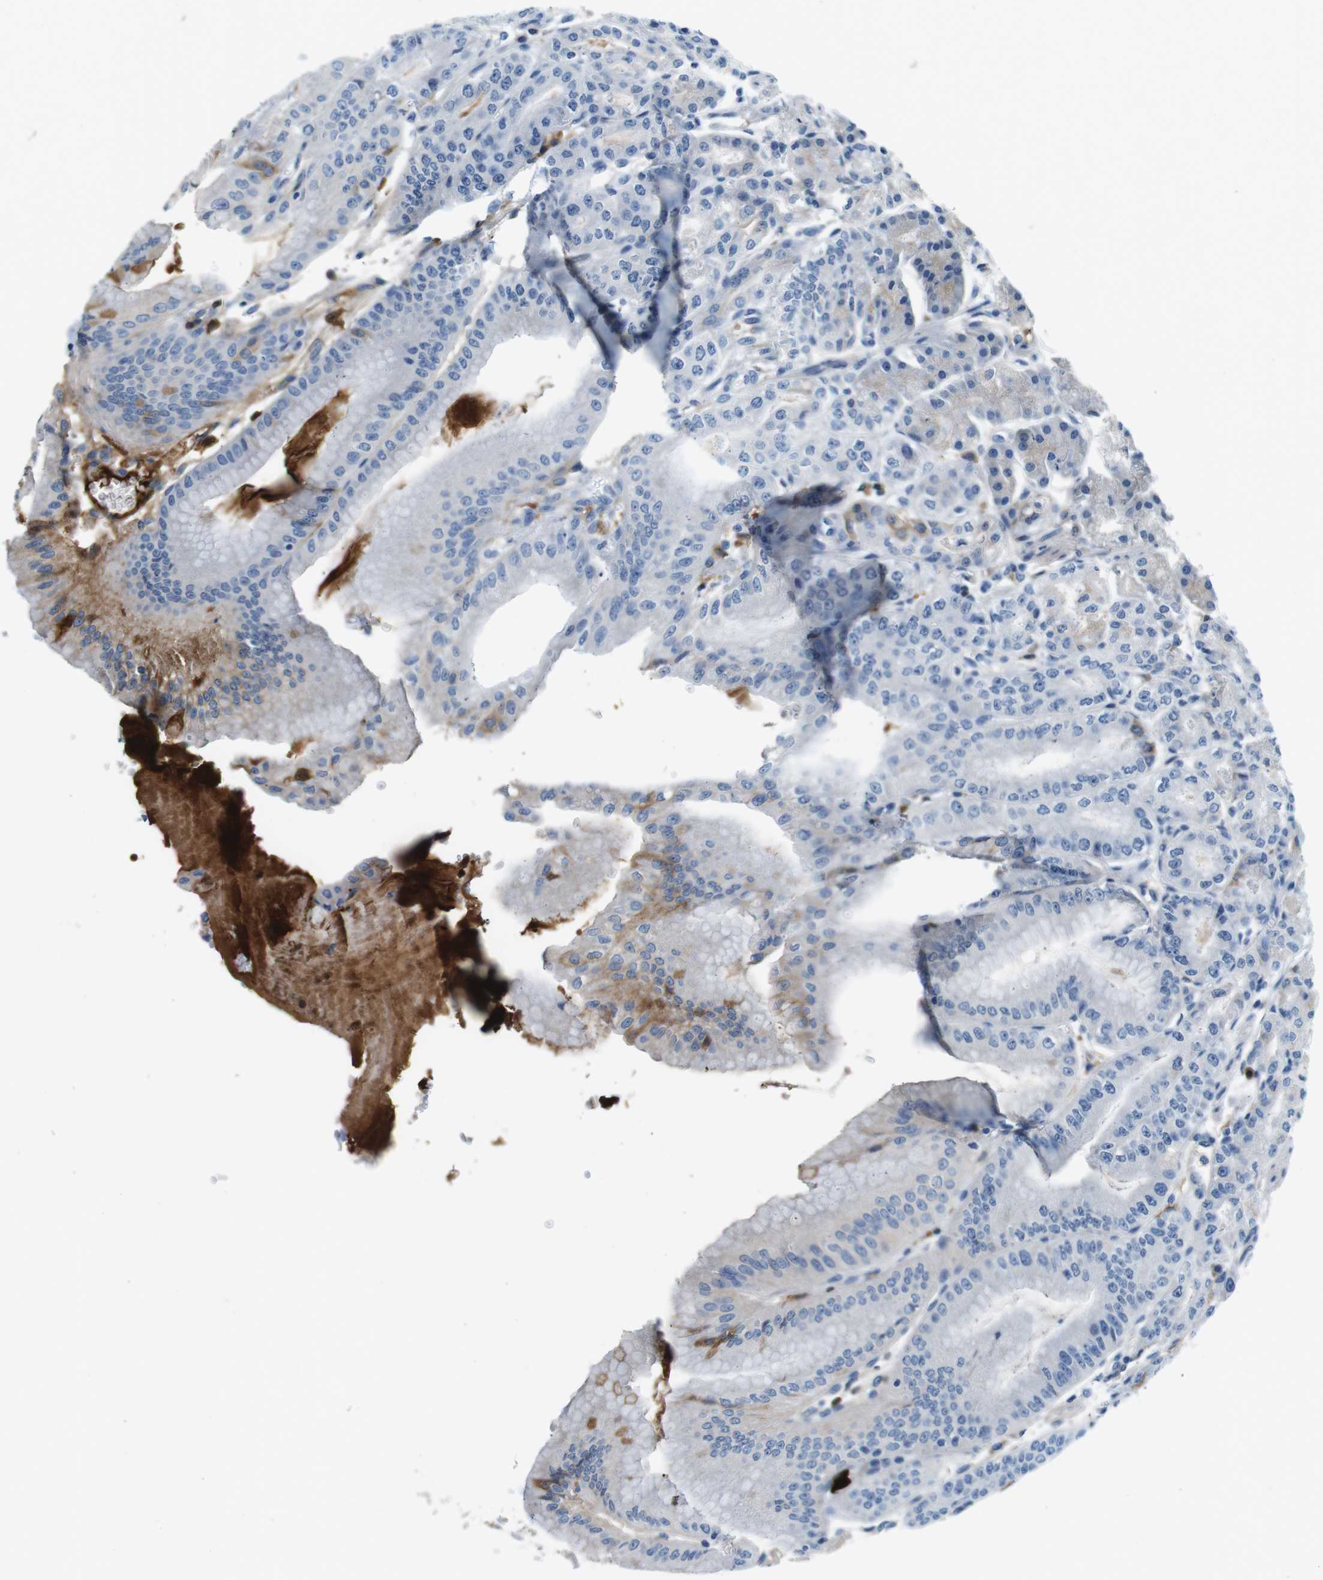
{"staining": {"intensity": "negative", "quantity": "none", "location": "none"}, "tissue": "stomach", "cell_type": "Glandular cells", "image_type": "normal", "snomed": [{"axis": "morphology", "description": "Normal tissue, NOS"}, {"axis": "topography", "description": "Stomach, lower"}], "caption": "Immunohistochemical staining of unremarkable stomach reveals no significant staining in glandular cells.", "gene": "IGHD", "patient": {"sex": "male", "age": 71}}